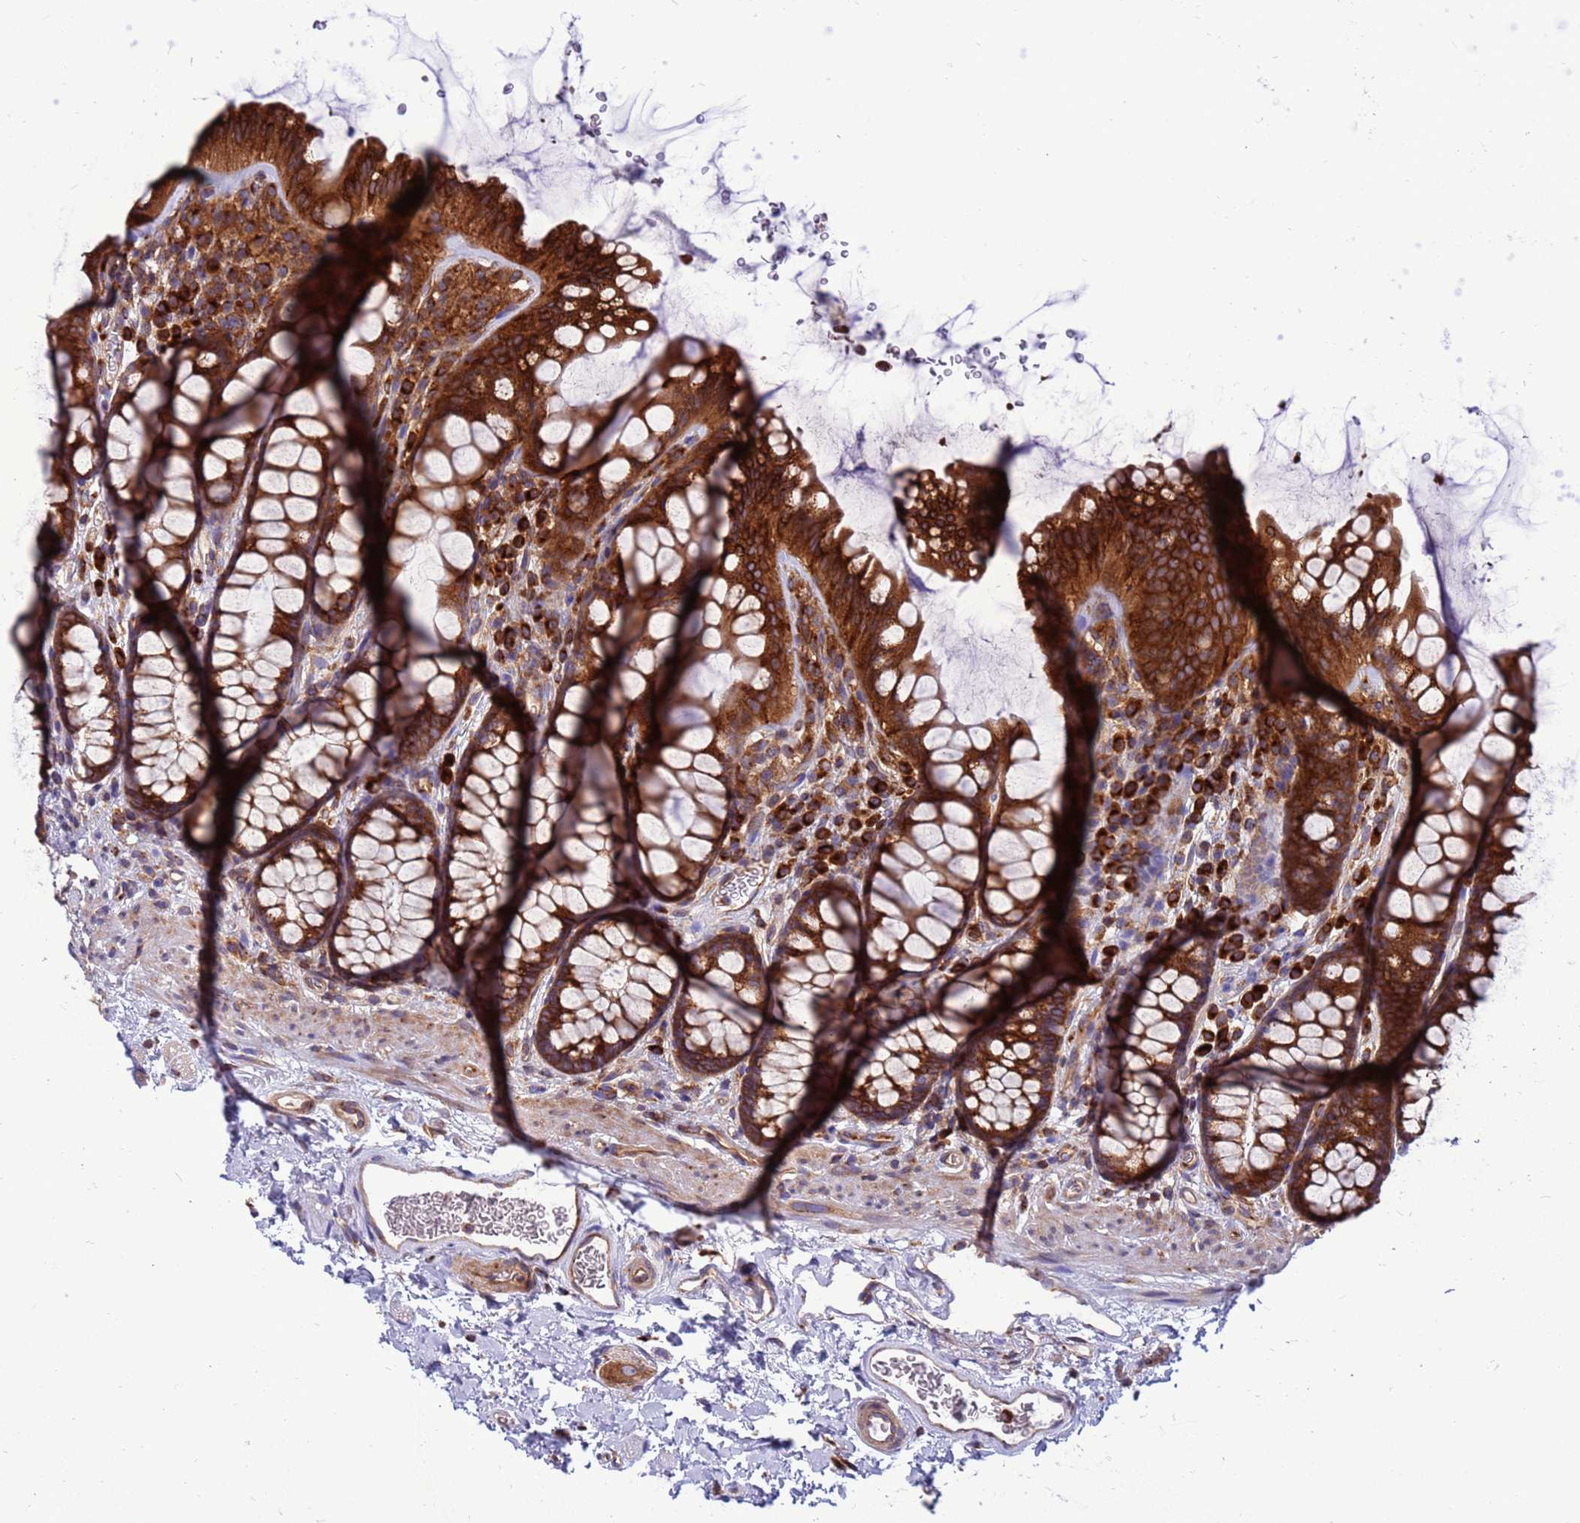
{"staining": {"intensity": "moderate", "quantity": ">75%", "location": "cytoplasmic/membranous"}, "tissue": "colon", "cell_type": "Endothelial cells", "image_type": "normal", "snomed": [{"axis": "morphology", "description": "Normal tissue, NOS"}, {"axis": "topography", "description": "Colon"}], "caption": "A photomicrograph of human colon stained for a protein shows moderate cytoplasmic/membranous brown staining in endothelial cells. The staining was performed using DAB (3,3'-diaminobenzidine) to visualize the protein expression in brown, while the nuclei were stained in blue with hematoxylin (Magnification: 20x).", "gene": "ZC3HAV1", "patient": {"sex": "female", "age": 82}}